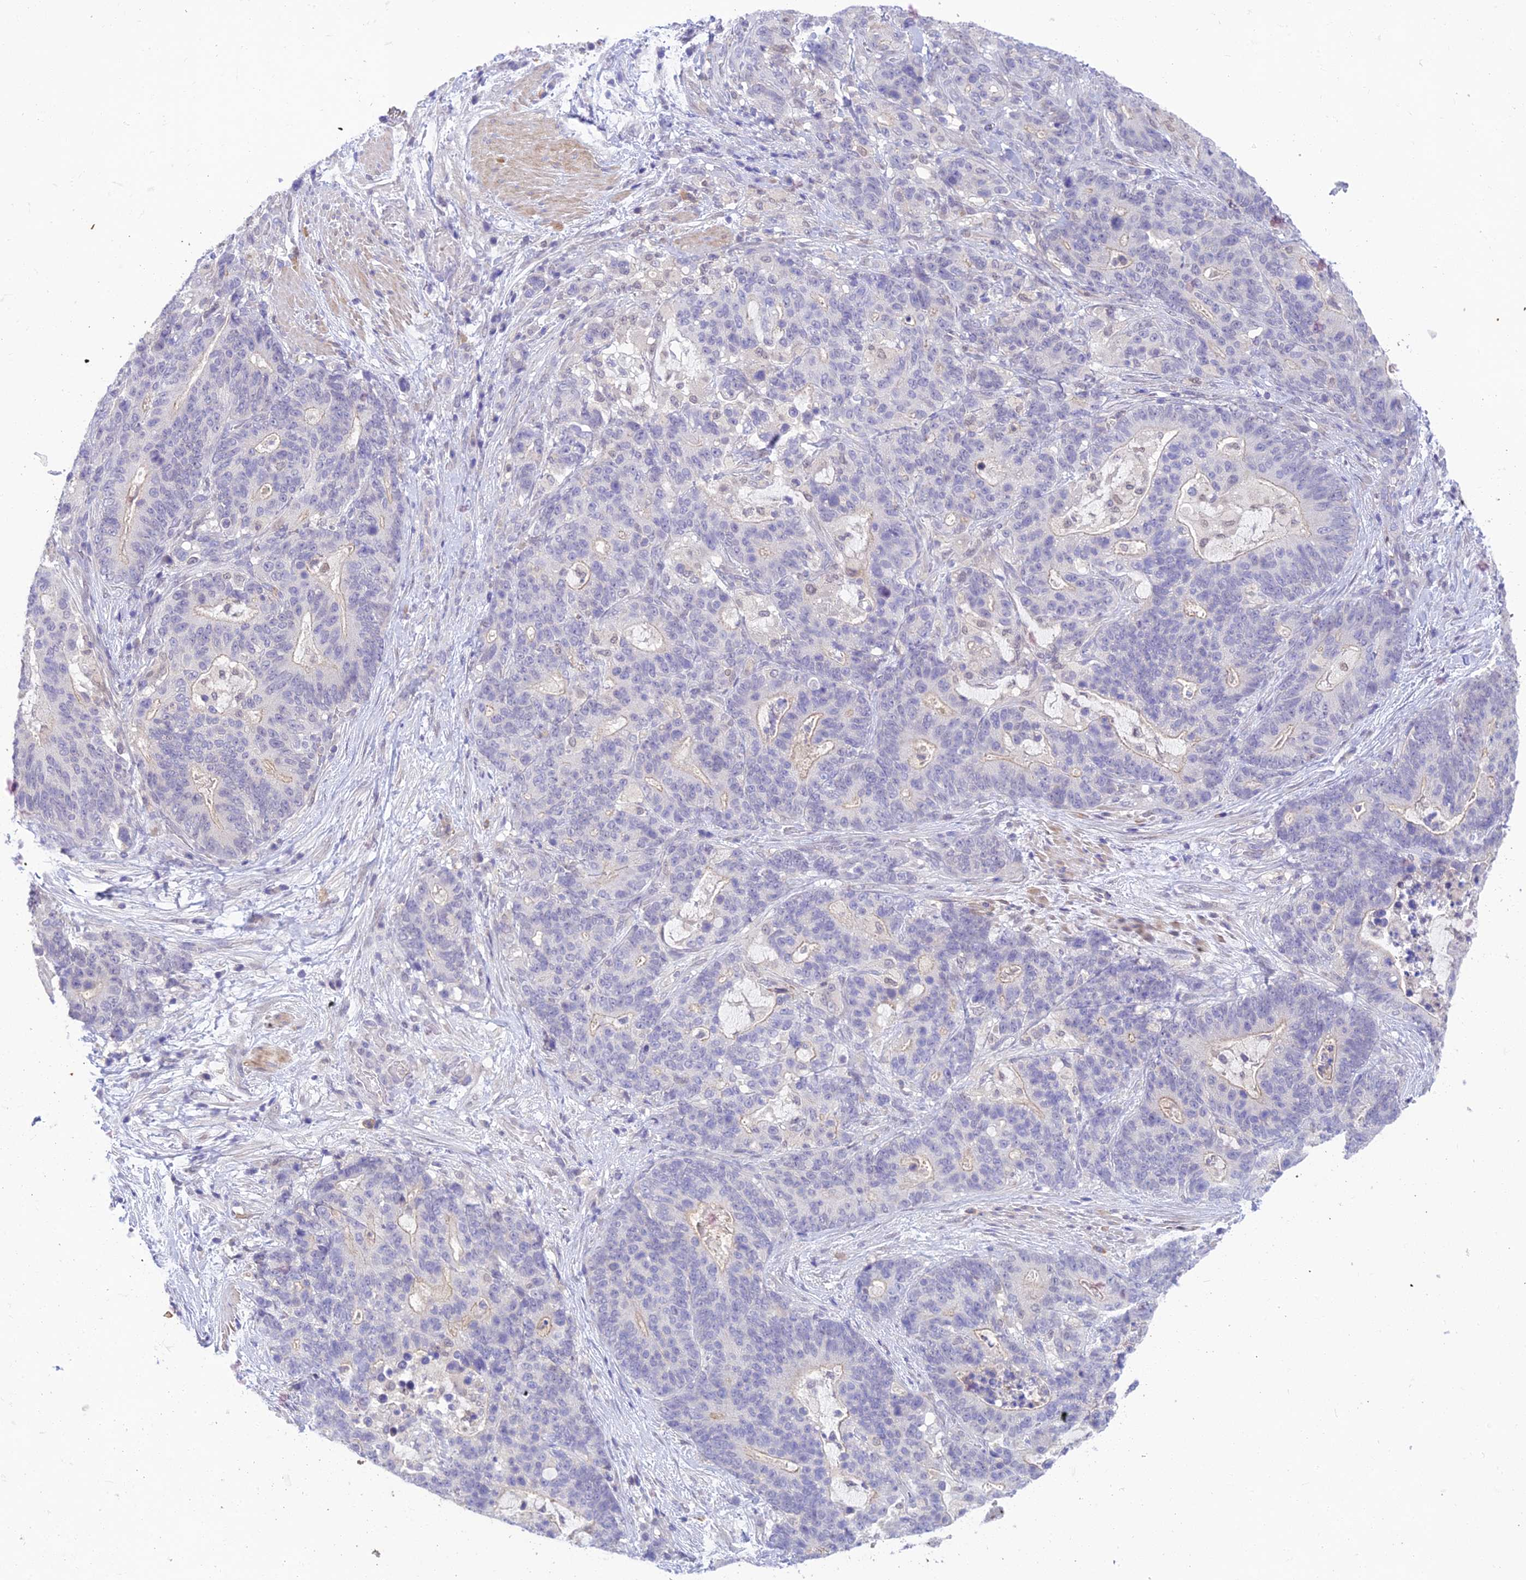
{"staining": {"intensity": "negative", "quantity": "none", "location": "none"}, "tissue": "stomach cancer", "cell_type": "Tumor cells", "image_type": "cancer", "snomed": [{"axis": "morphology", "description": "Normal tissue, NOS"}, {"axis": "morphology", "description": "Adenocarcinoma, NOS"}, {"axis": "topography", "description": "Stomach"}], "caption": "The immunohistochemistry (IHC) histopathology image has no significant expression in tumor cells of adenocarcinoma (stomach) tissue.", "gene": "BMT2", "patient": {"sex": "female", "age": 64}}